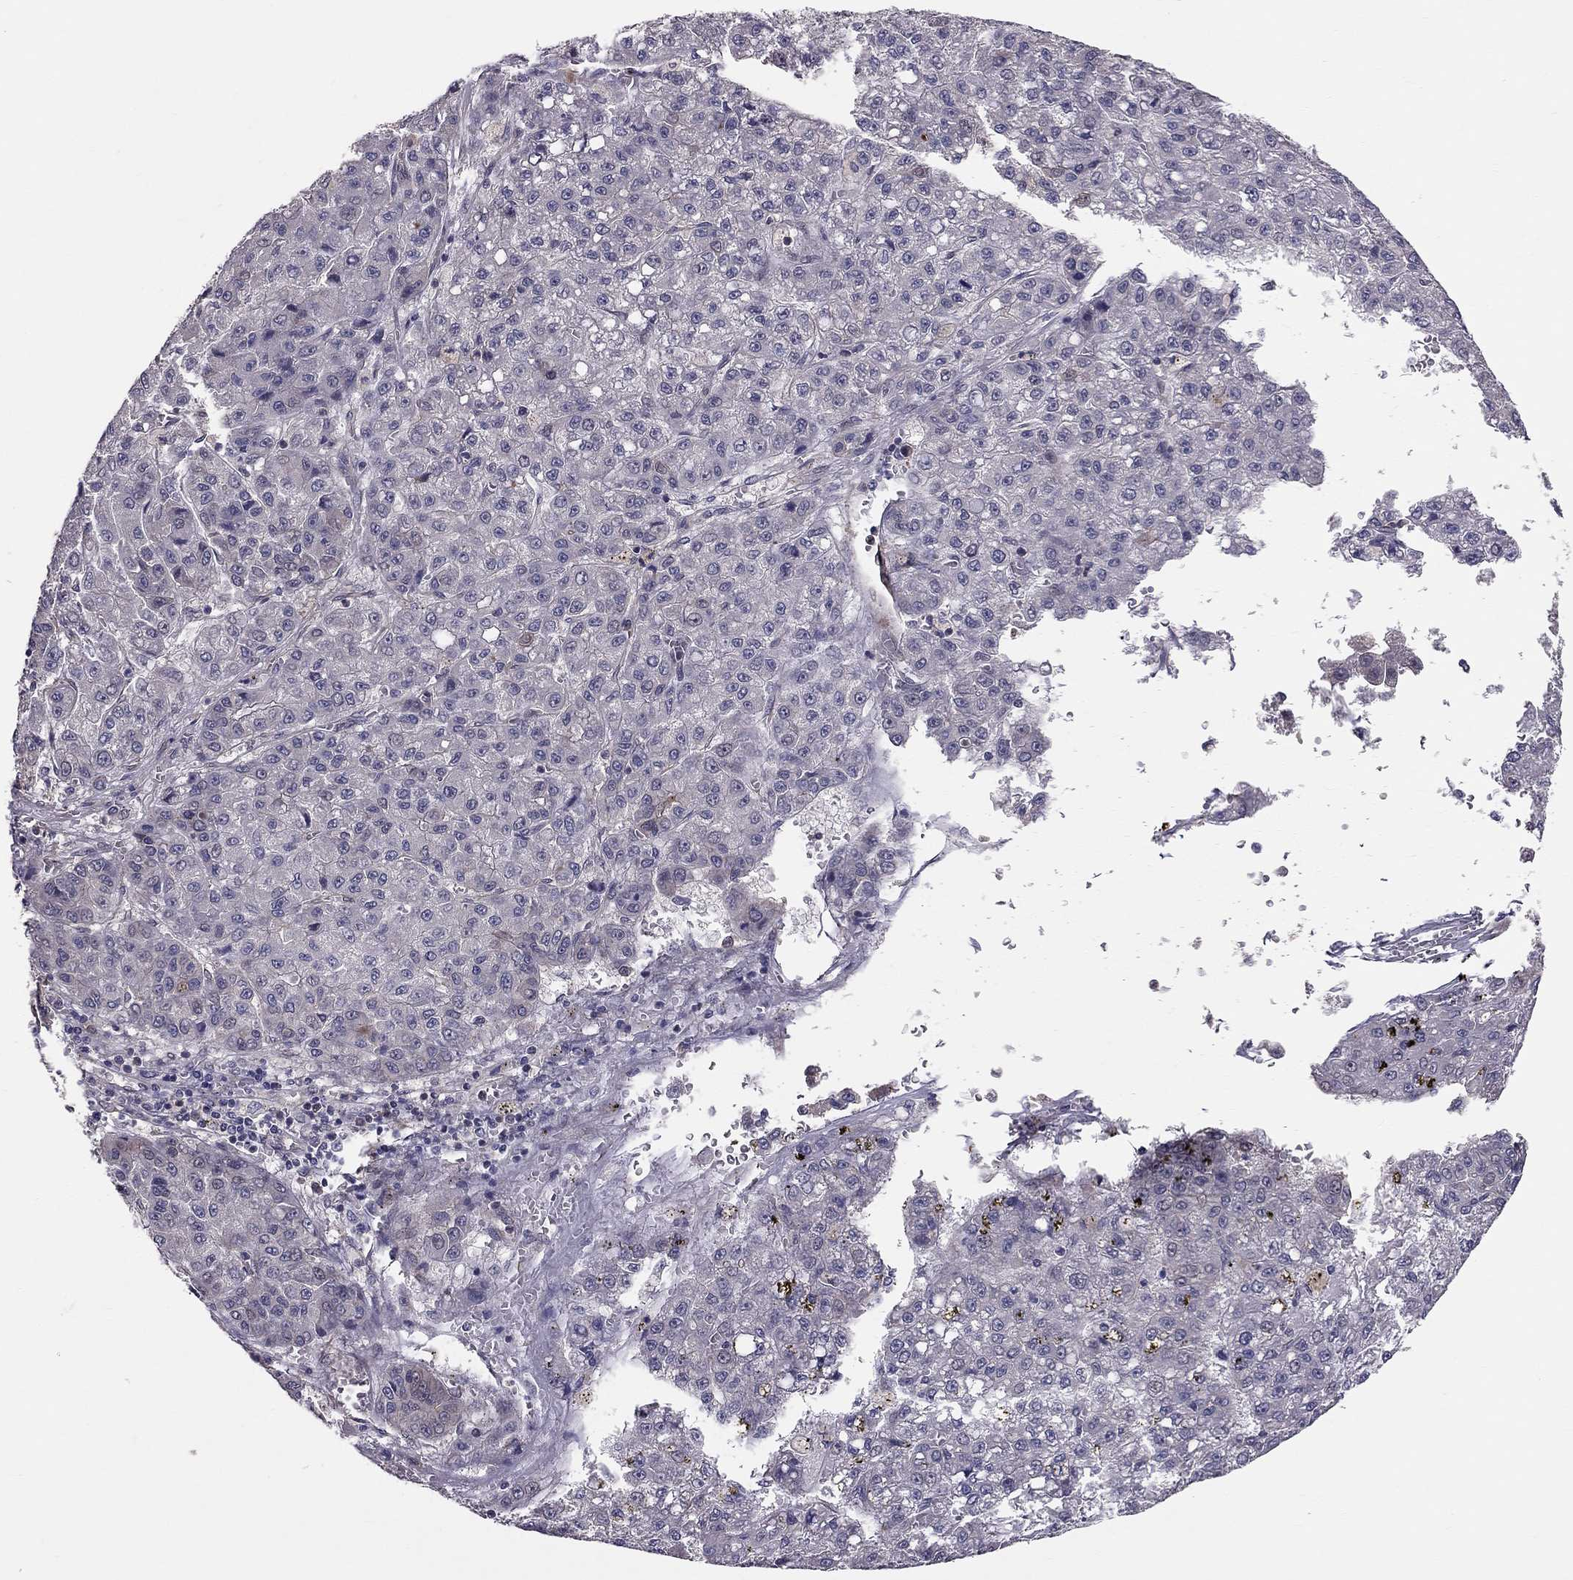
{"staining": {"intensity": "negative", "quantity": "none", "location": "none"}, "tissue": "liver cancer", "cell_type": "Tumor cells", "image_type": "cancer", "snomed": [{"axis": "morphology", "description": "Carcinoma, Hepatocellular, NOS"}, {"axis": "topography", "description": "Liver"}], "caption": "Immunohistochemistry (IHC) of human liver cancer exhibits no positivity in tumor cells.", "gene": "GJB4", "patient": {"sex": "male", "age": 70}}